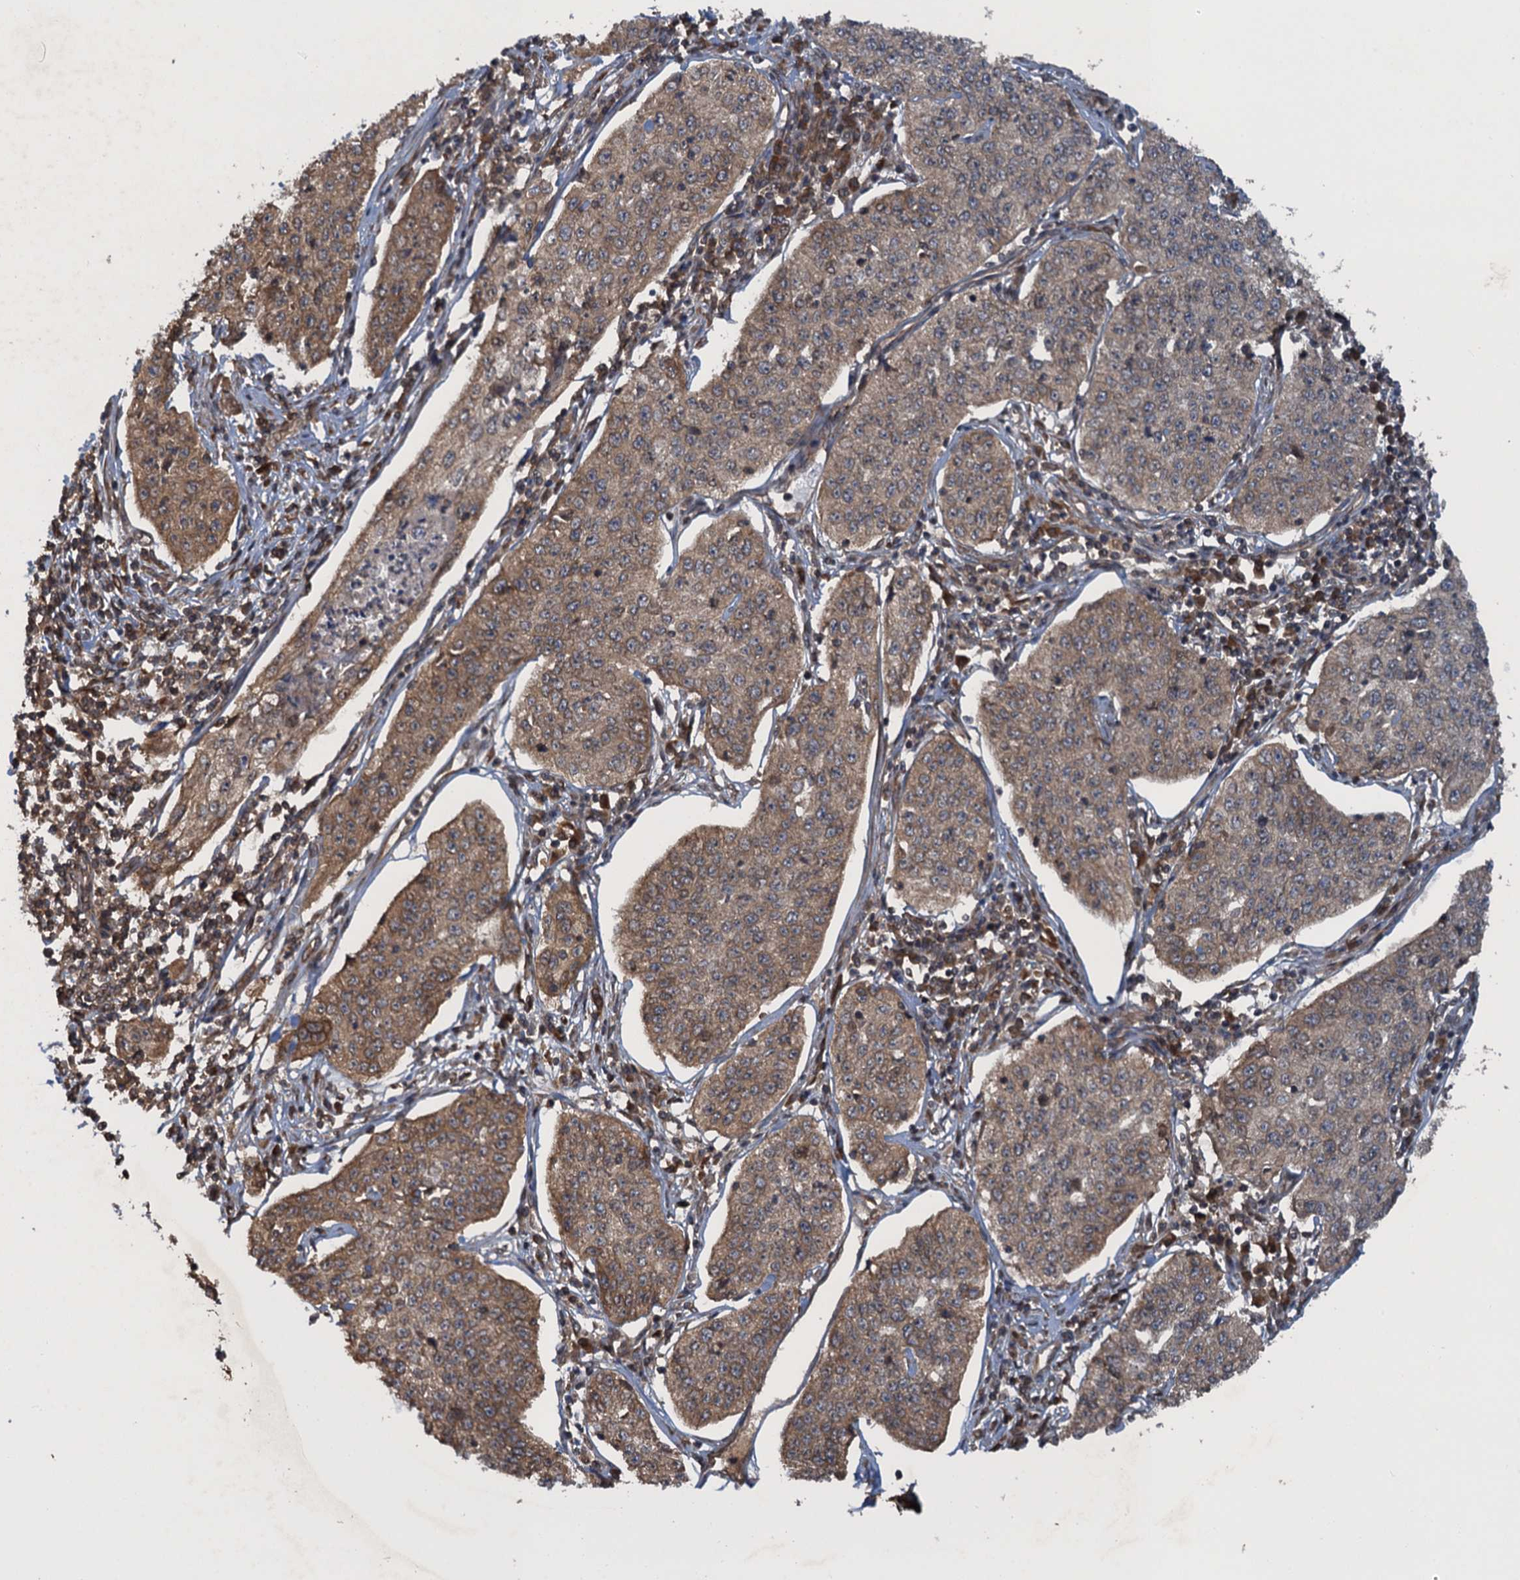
{"staining": {"intensity": "moderate", "quantity": ">75%", "location": "cytoplasmic/membranous"}, "tissue": "cervical cancer", "cell_type": "Tumor cells", "image_type": "cancer", "snomed": [{"axis": "morphology", "description": "Squamous cell carcinoma, NOS"}, {"axis": "topography", "description": "Cervix"}], "caption": "Cervical cancer tissue reveals moderate cytoplasmic/membranous staining in about >75% of tumor cells, visualized by immunohistochemistry. Nuclei are stained in blue.", "gene": "GLE1", "patient": {"sex": "female", "age": 35}}